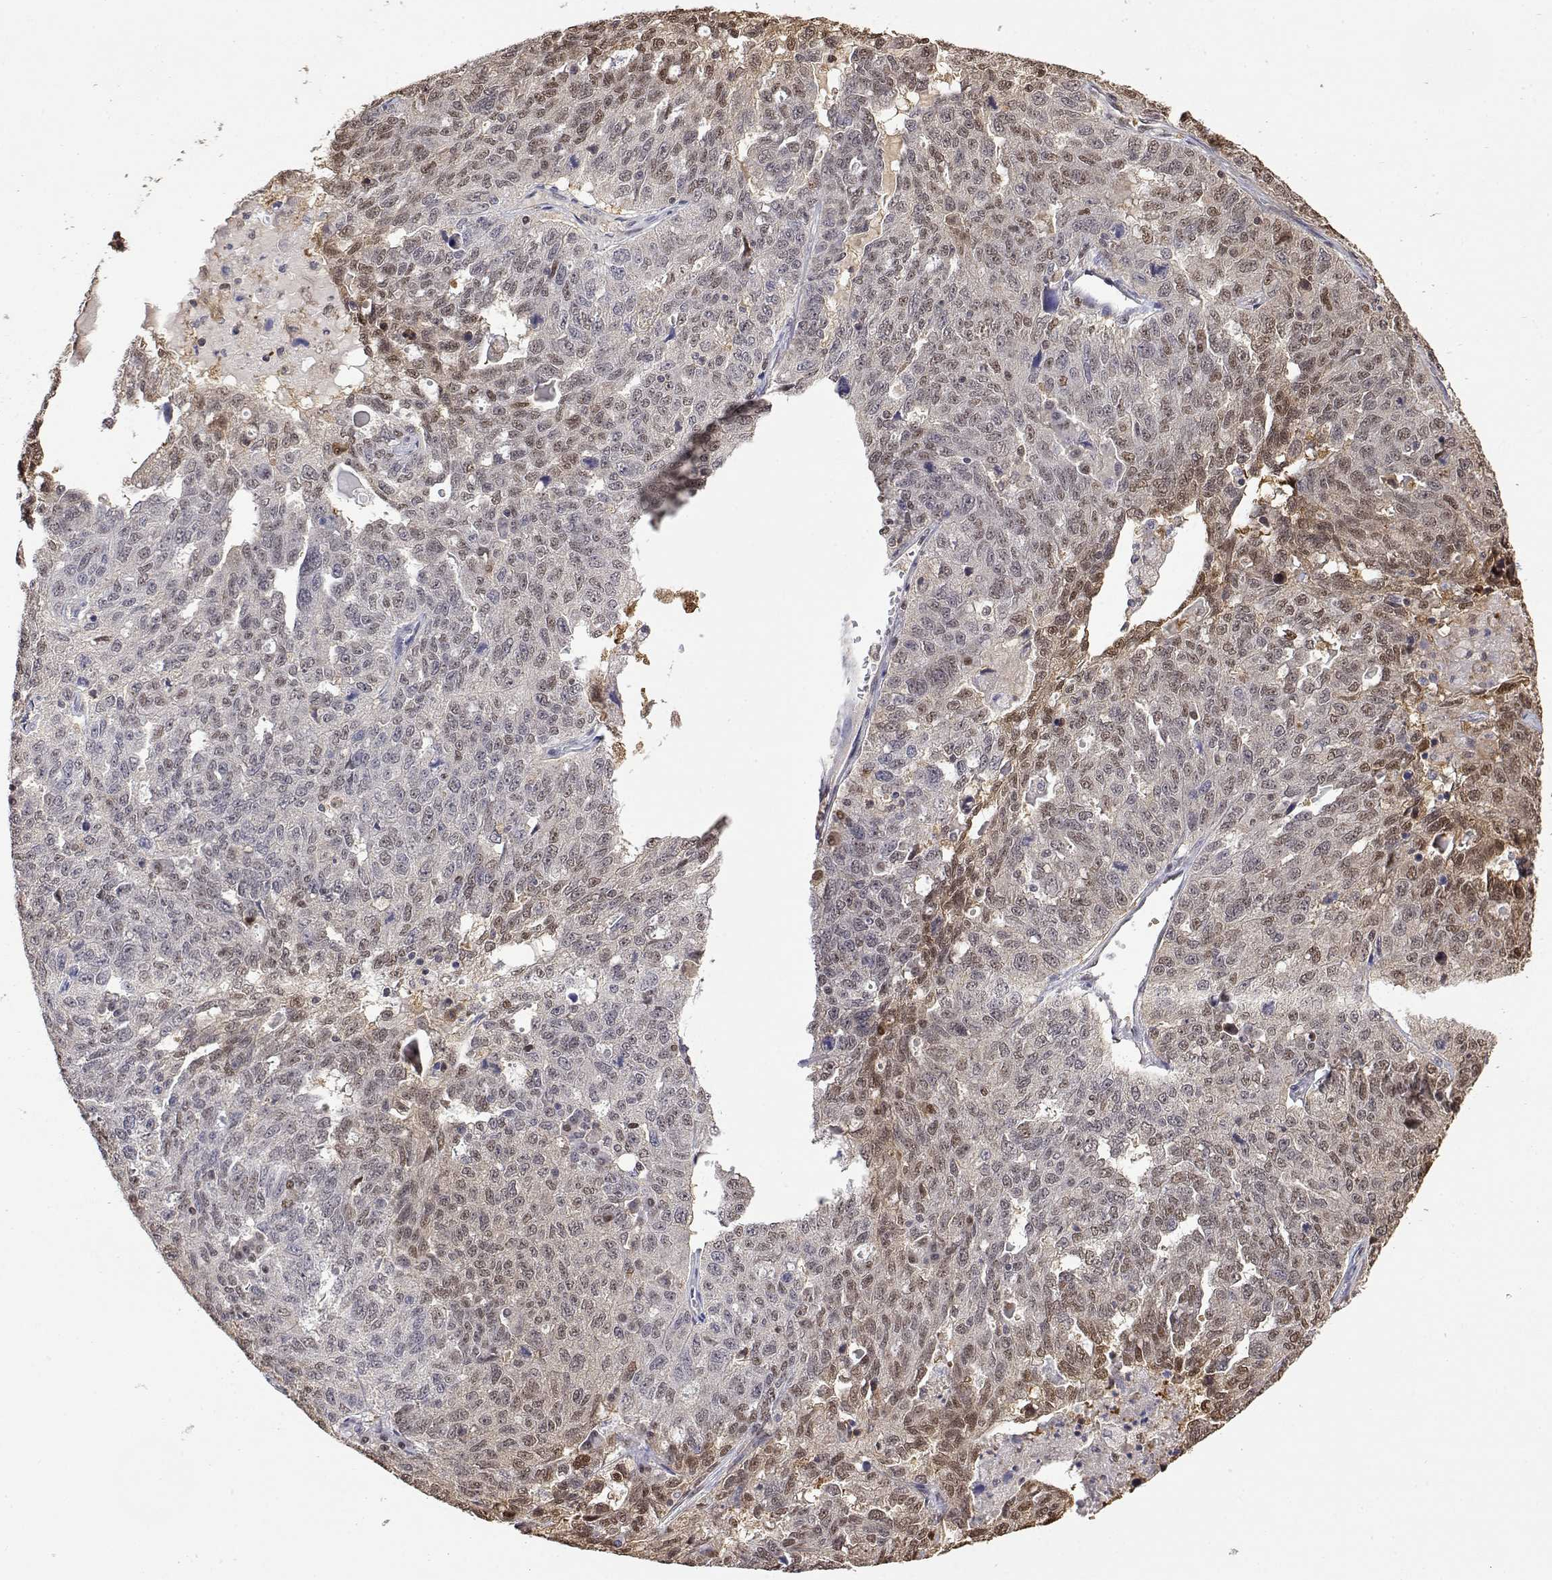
{"staining": {"intensity": "weak", "quantity": "<25%", "location": "nuclear"}, "tissue": "ovarian cancer", "cell_type": "Tumor cells", "image_type": "cancer", "snomed": [{"axis": "morphology", "description": "Cystadenocarcinoma, serous, NOS"}, {"axis": "topography", "description": "Ovary"}], "caption": "A photomicrograph of human ovarian cancer (serous cystadenocarcinoma) is negative for staining in tumor cells.", "gene": "TPI1", "patient": {"sex": "female", "age": 71}}